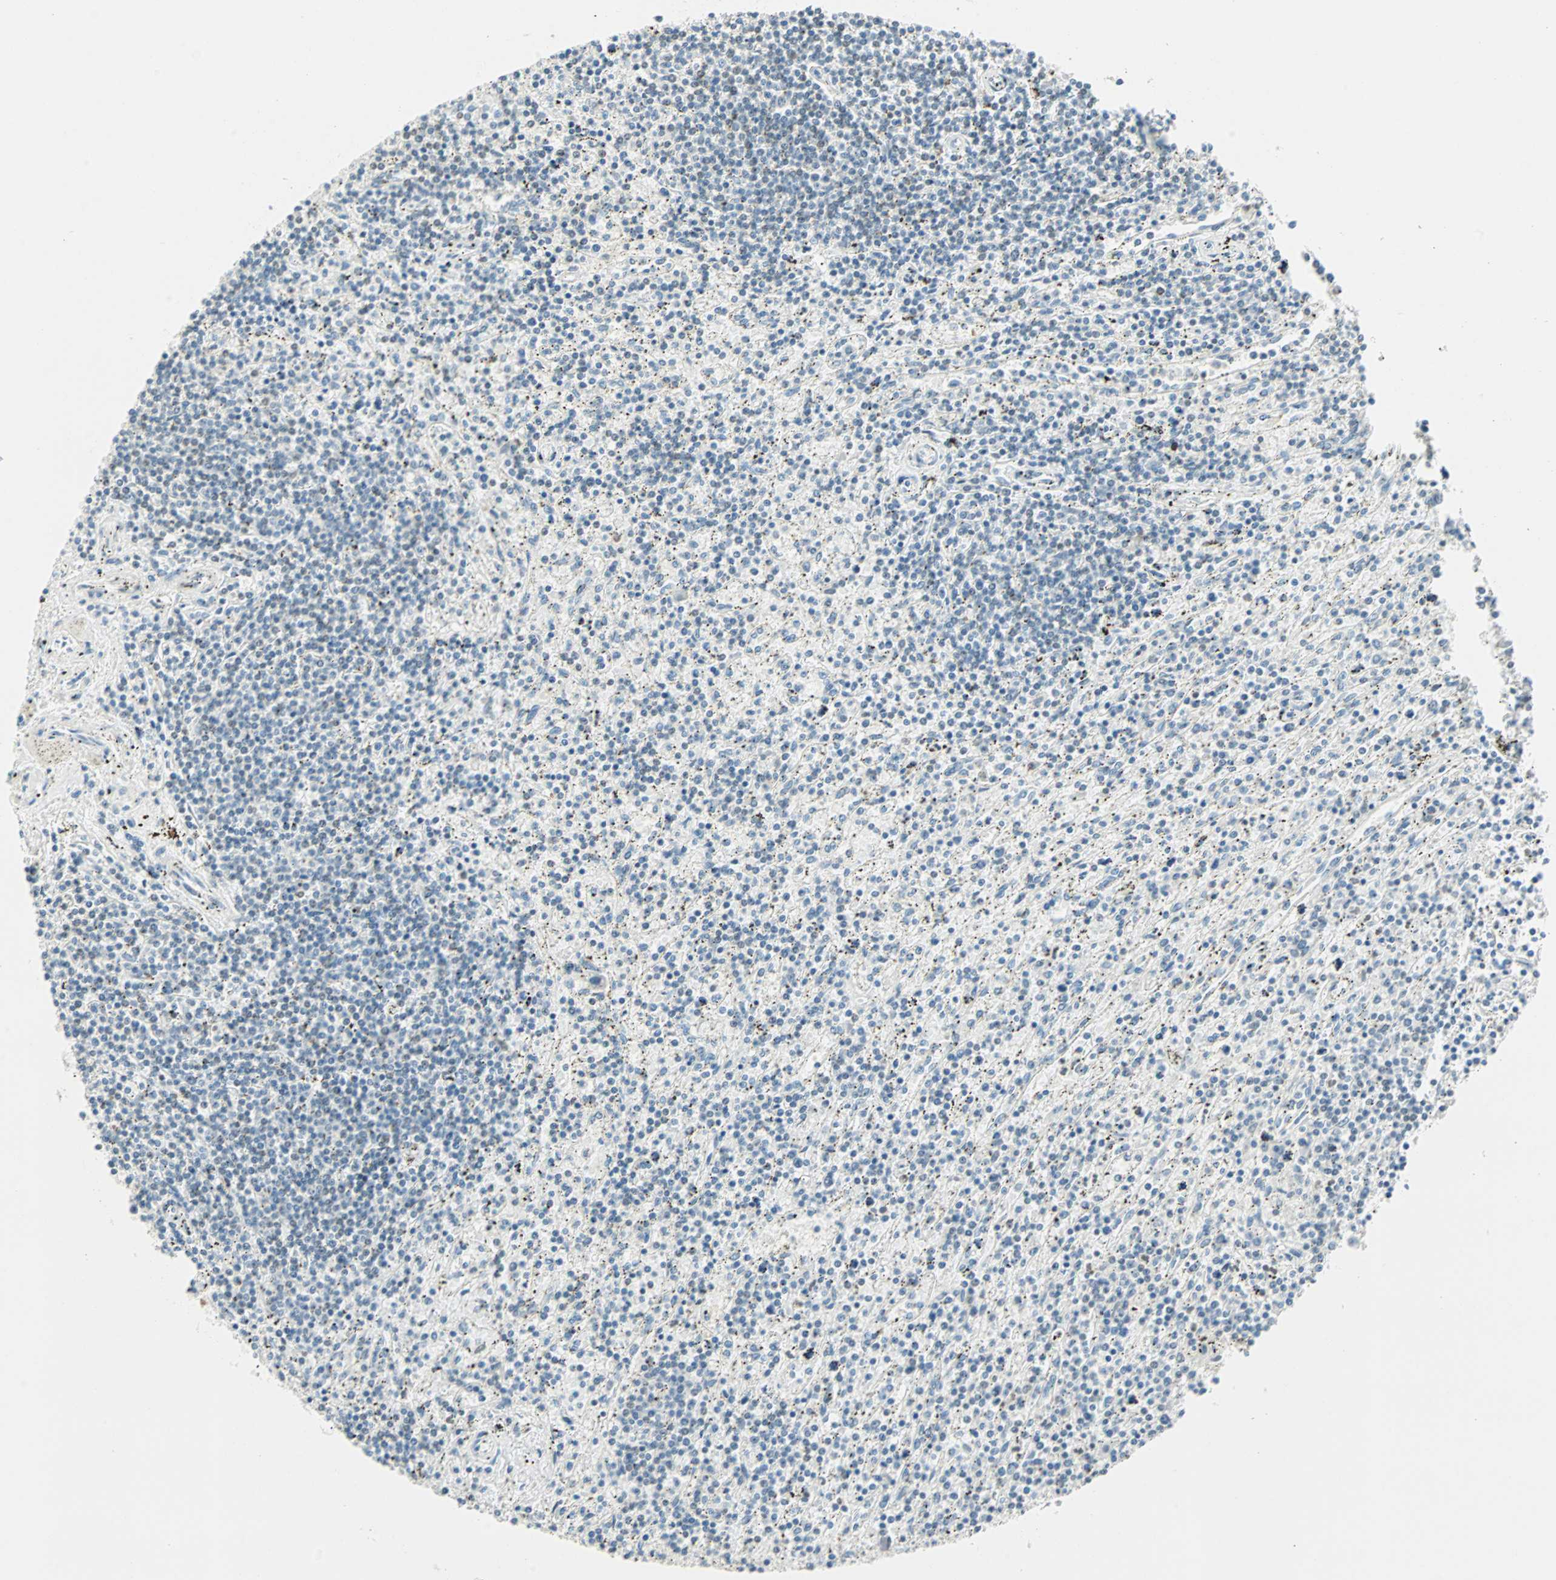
{"staining": {"intensity": "weak", "quantity": "<25%", "location": "nuclear"}, "tissue": "lymphoma", "cell_type": "Tumor cells", "image_type": "cancer", "snomed": [{"axis": "morphology", "description": "Malignant lymphoma, non-Hodgkin's type, Low grade"}, {"axis": "topography", "description": "Spleen"}], "caption": "A photomicrograph of low-grade malignant lymphoma, non-Hodgkin's type stained for a protein shows no brown staining in tumor cells.", "gene": "SMAD3", "patient": {"sex": "male", "age": 76}}